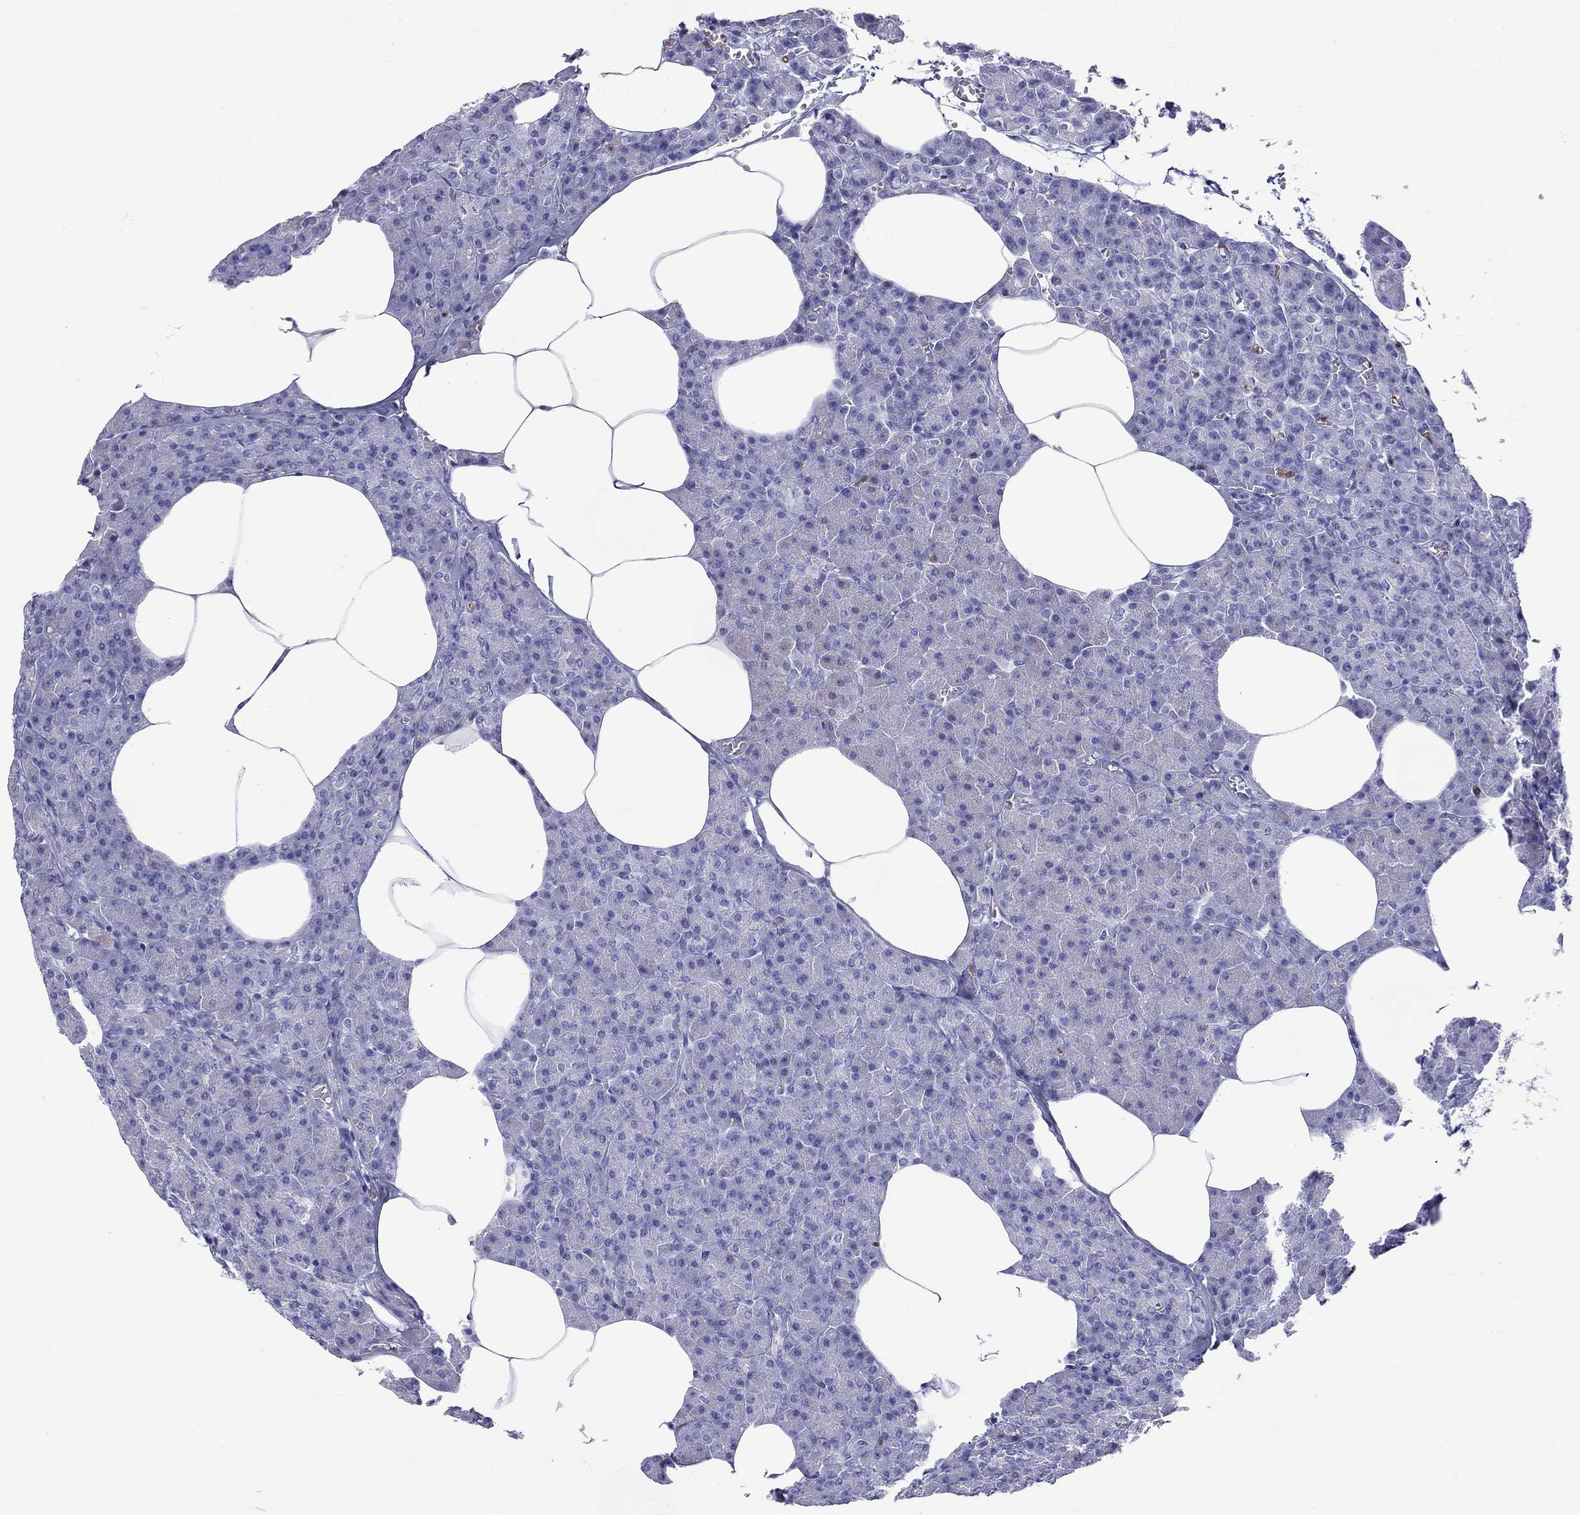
{"staining": {"intensity": "negative", "quantity": "none", "location": "none"}, "tissue": "pancreas", "cell_type": "Exocrine glandular cells", "image_type": "normal", "snomed": [{"axis": "morphology", "description": "Normal tissue, NOS"}, {"axis": "topography", "description": "Pancreas"}], "caption": "Immunohistochemistry (IHC) image of normal pancreas: pancreas stained with DAB shows no significant protein staining in exocrine glandular cells. (Brightfield microscopy of DAB (3,3'-diaminobenzidine) immunohistochemistry (IHC) at high magnification).", "gene": "SLAMF1", "patient": {"sex": "female", "age": 45}}